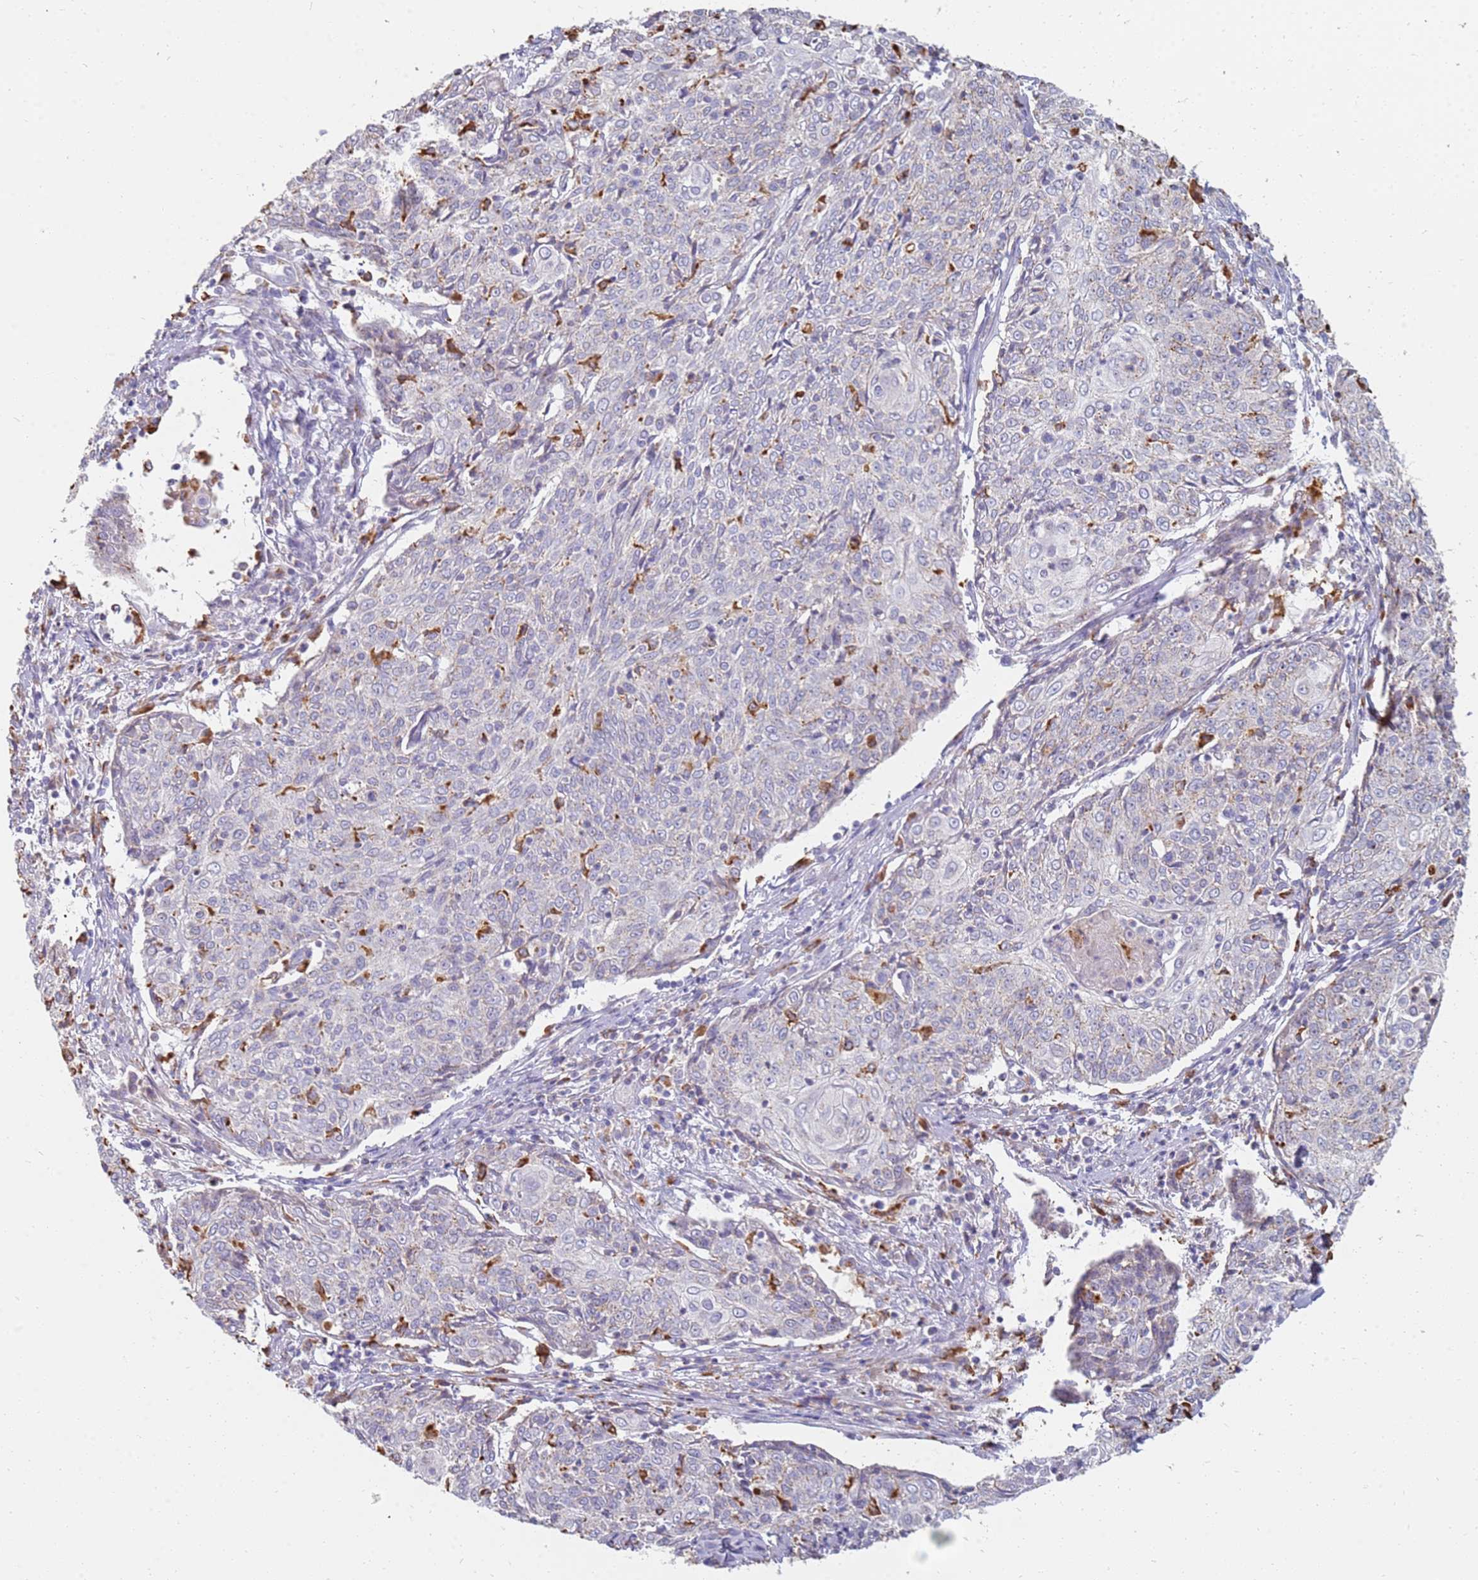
{"staining": {"intensity": "negative", "quantity": "none", "location": "none"}, "tissue": "cervical cancer", "cell_type": "Tumor cells", "image_type": "cancer", "snomed": [{"axis": "morphology", "description": "Squamous cell carcinoma, NOS"}, {"axis": "topography", "description": "Cervix"}], "caption": "This is a histopathology image of immunohistochemistry (IHC) staining of squamous cell carcinoma (cervical), which shows no staining in tumor cells. The staining is performed using DAB (3,3'-diaminobenzidine) brown chromogen with nuclei counter-stained in using hematoxylin.", "gene": "TMEM229B", "patient": {"sex": "female", "age": 48}}